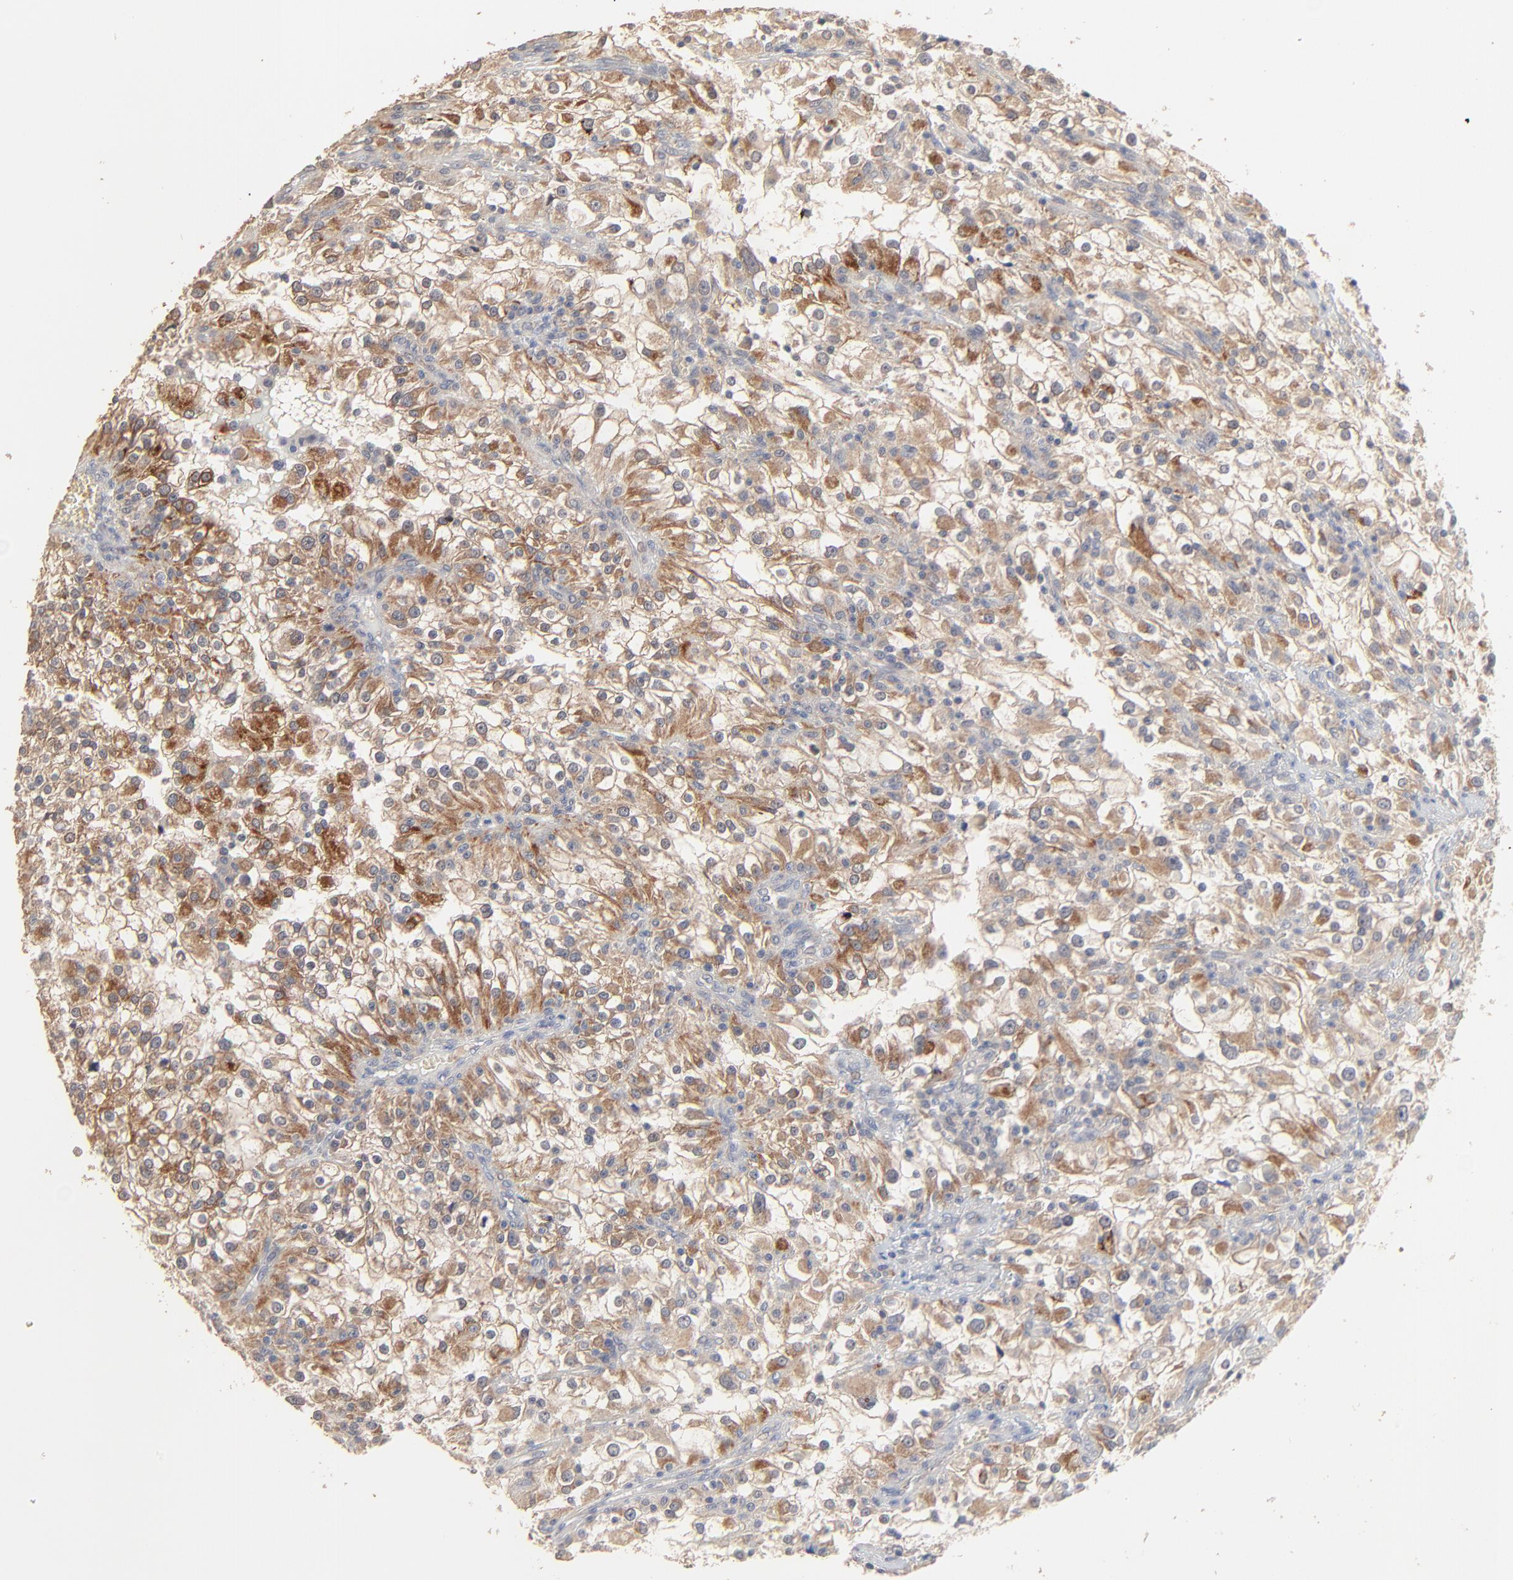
{"staining": {"intensity": "moderate", "quantity": ">75%", "location": "cytoplasmic/membranous"}, "tissue": "renal cancer", "cell_type": "Tumor cells", "image_type": "cancer", "snomed": [{"axis": "morphology", "description": "Adenocarcinoma, NOS"}, {"axis": "topography", "description": "Kidney"}], "caption": "A micrograph showing moderate cytoplasmic/membranous staining in approximately >75% of tumor cells in renal cancer, as visualized by brown immunohistochemical staining.", "gene": "FANCB", "patient": {"sex": "female", "age": 52}}